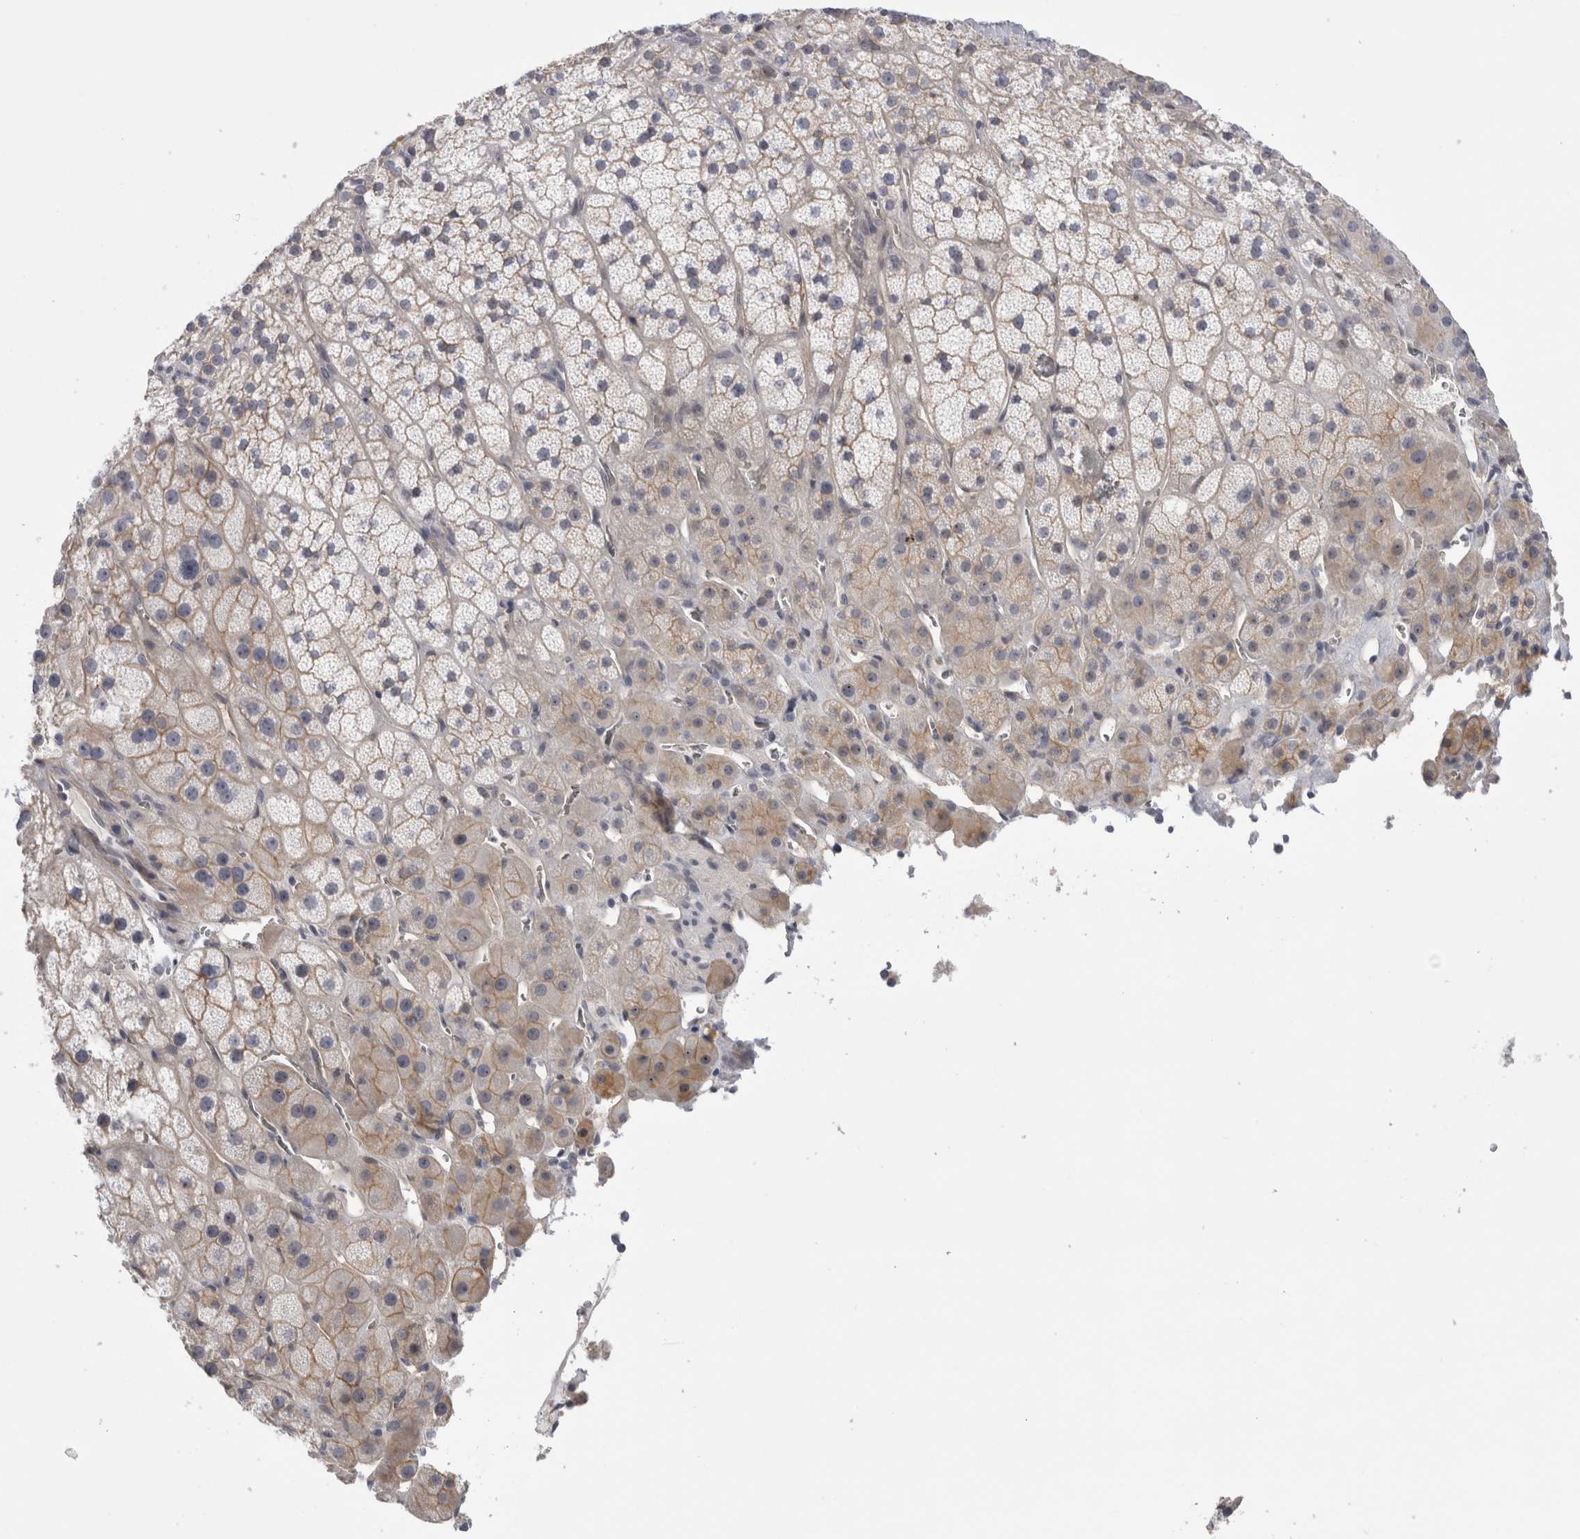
{"staining": {"intensity": "weak", "quantity": "25%-75%", "location": "cytoplasmic/membranous"}, "tissue": "adrenal gland", "cell_type": "Glandular cells", "image_type": "normal", "snomed": [{"axis": "morphology", "description": "Normal tissue, NOS"}, {"axis": "topography", "description": "Adrenal gland"}], "caption": "IHC photomicrograph of normal adrenal gland: human adrenal gland stained using IHC reveals low levels of weak protein expression localized specifically in the cytoplasmic/membranous of glandular cells, appearing as a cytoplasmic/membranous brown color.", "gene": "VANGL1", "patient": {"sex": "male", "age": 57}}